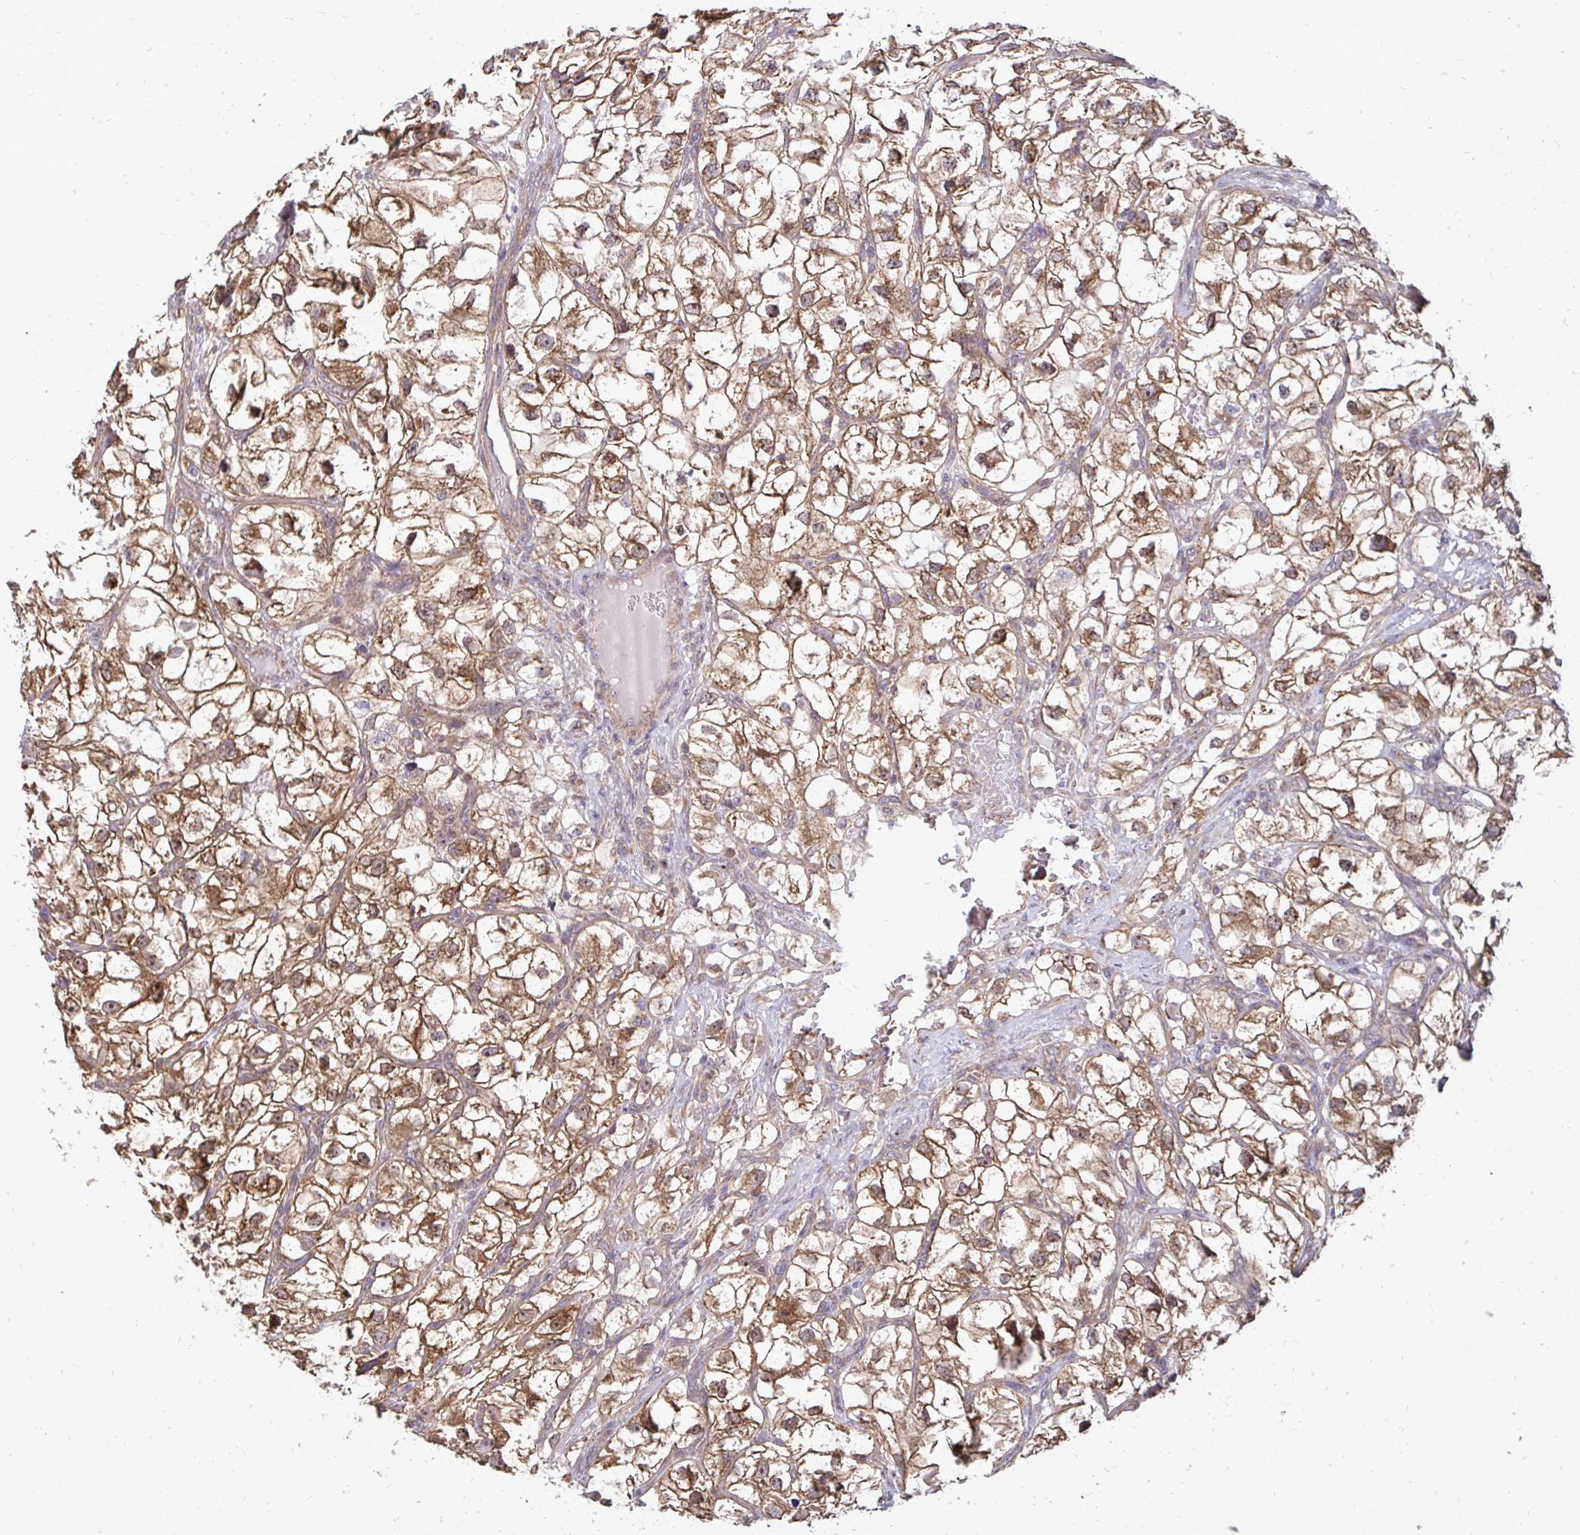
{"staining": {"intensity": "moderate", "quantity": ">75%", "location": "cytoplasmic/membranous,nuclear"}, "tissue": "renal cancer", "cell_type": "Tumor cells", "image_type": "cancer", "snomed": [{"axis": "morphology", "description": "Adenocarcinoma, NOS"}, {"axis": "topography", "description": "Kidney"}], "caption": "Renal cancer stained with IHC displays moderate cytoplasmic/membranous and nuclear expression in about >75% of tumor cells.", "gene": "DNAJA2", "patient": {"sex": "male", "age": 59}}